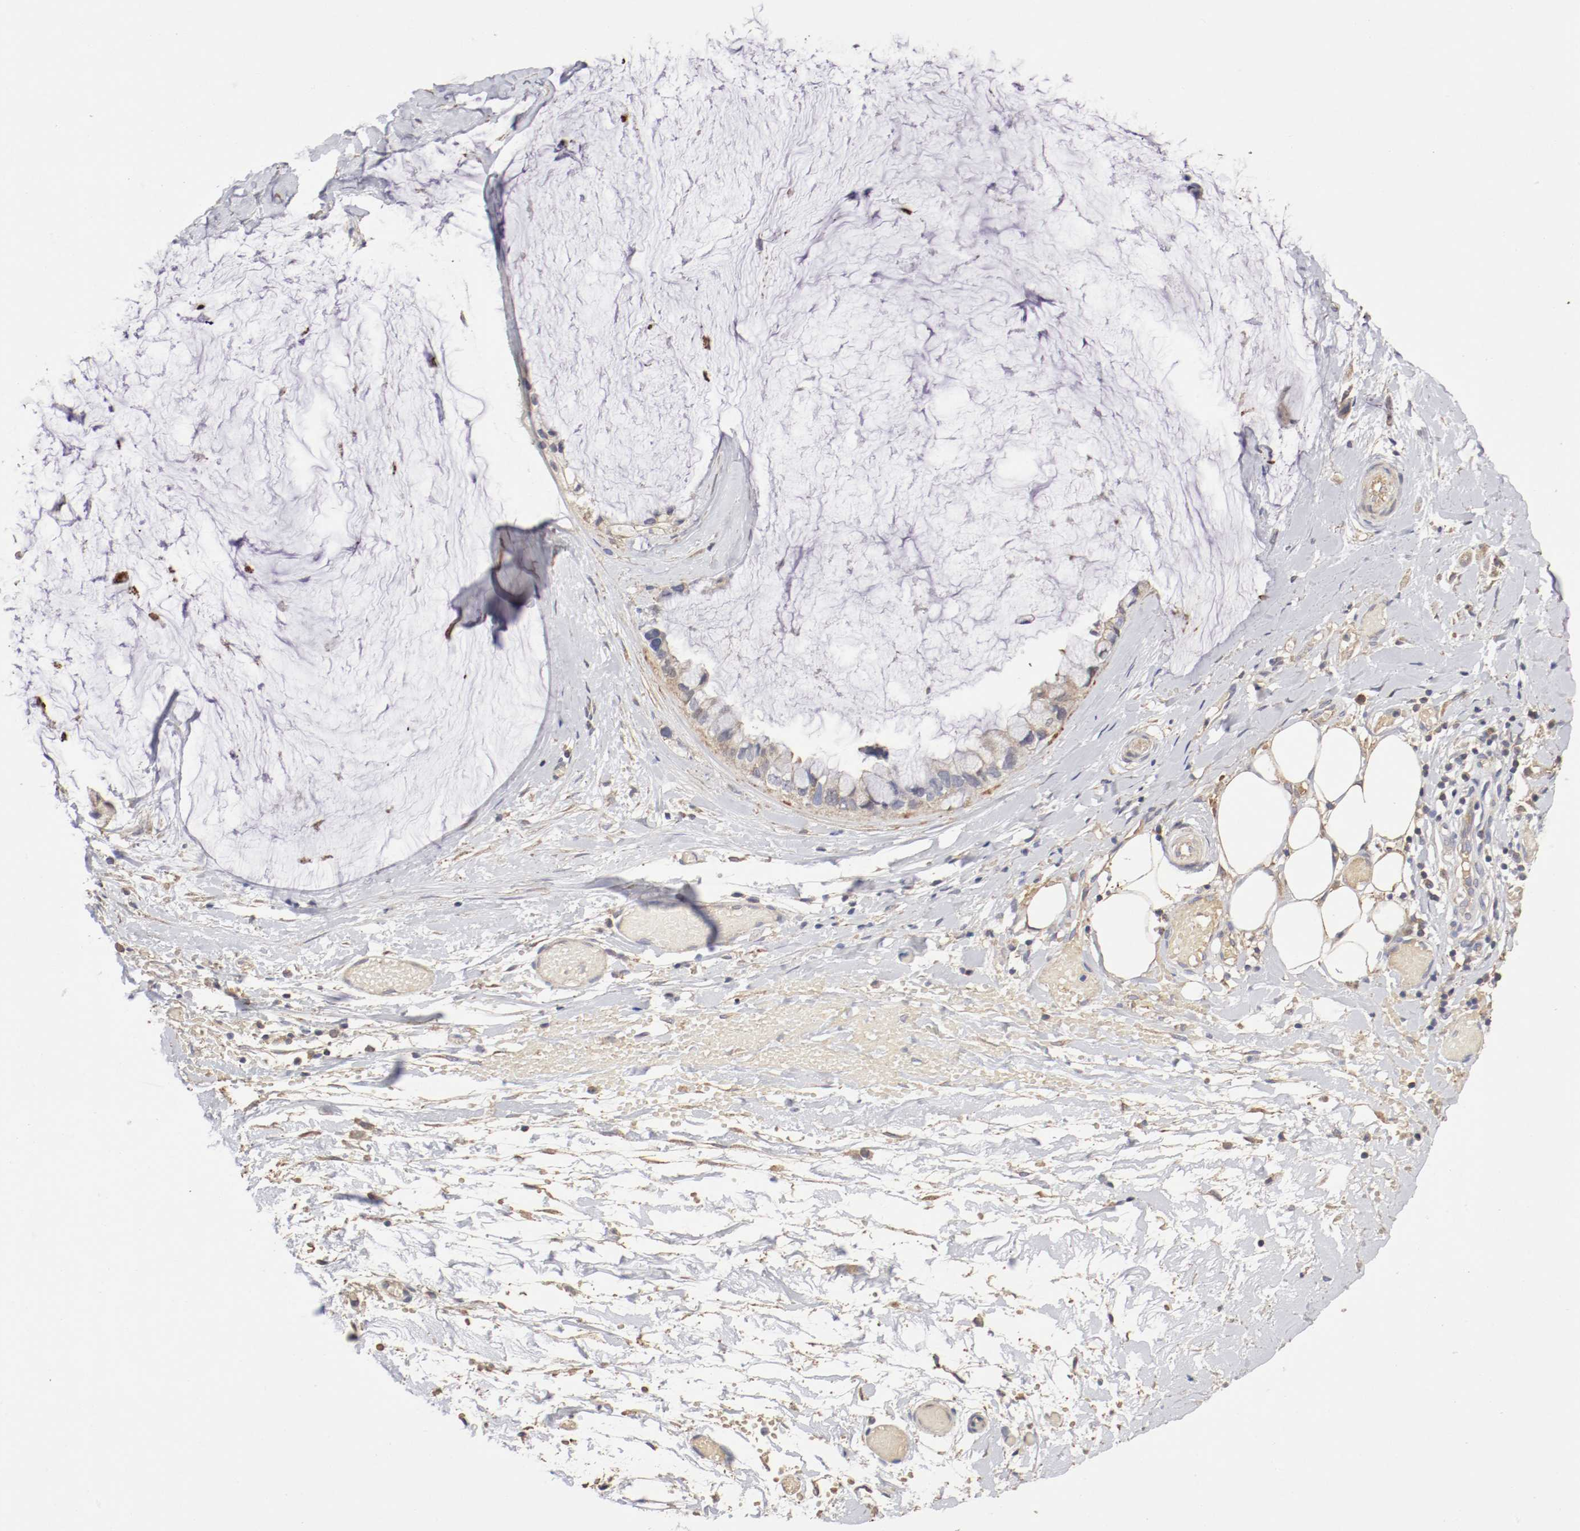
{"staining": {"intensity": "weak", "quantity": "25%-75%", "location": "cytoplasmic/membranous"}, "tissue": "ovarian cancer", "cell_type": "Tumor cells", "image_type": "cancer", "snomed": [{"axis": "morphology", "description": "Cystadenocarcinoma, mucinous, NOS"}, {"axis": "topography", "description": "Ovary"}], "caption": "Weak cytoplasmic/membranous expression for a protein is identified in about 25%-75% of tumor cells of ovarian cancer using immunohistochemistry.", "gene": "CDK6", "patient": {"sex": "female", "age": 39}}